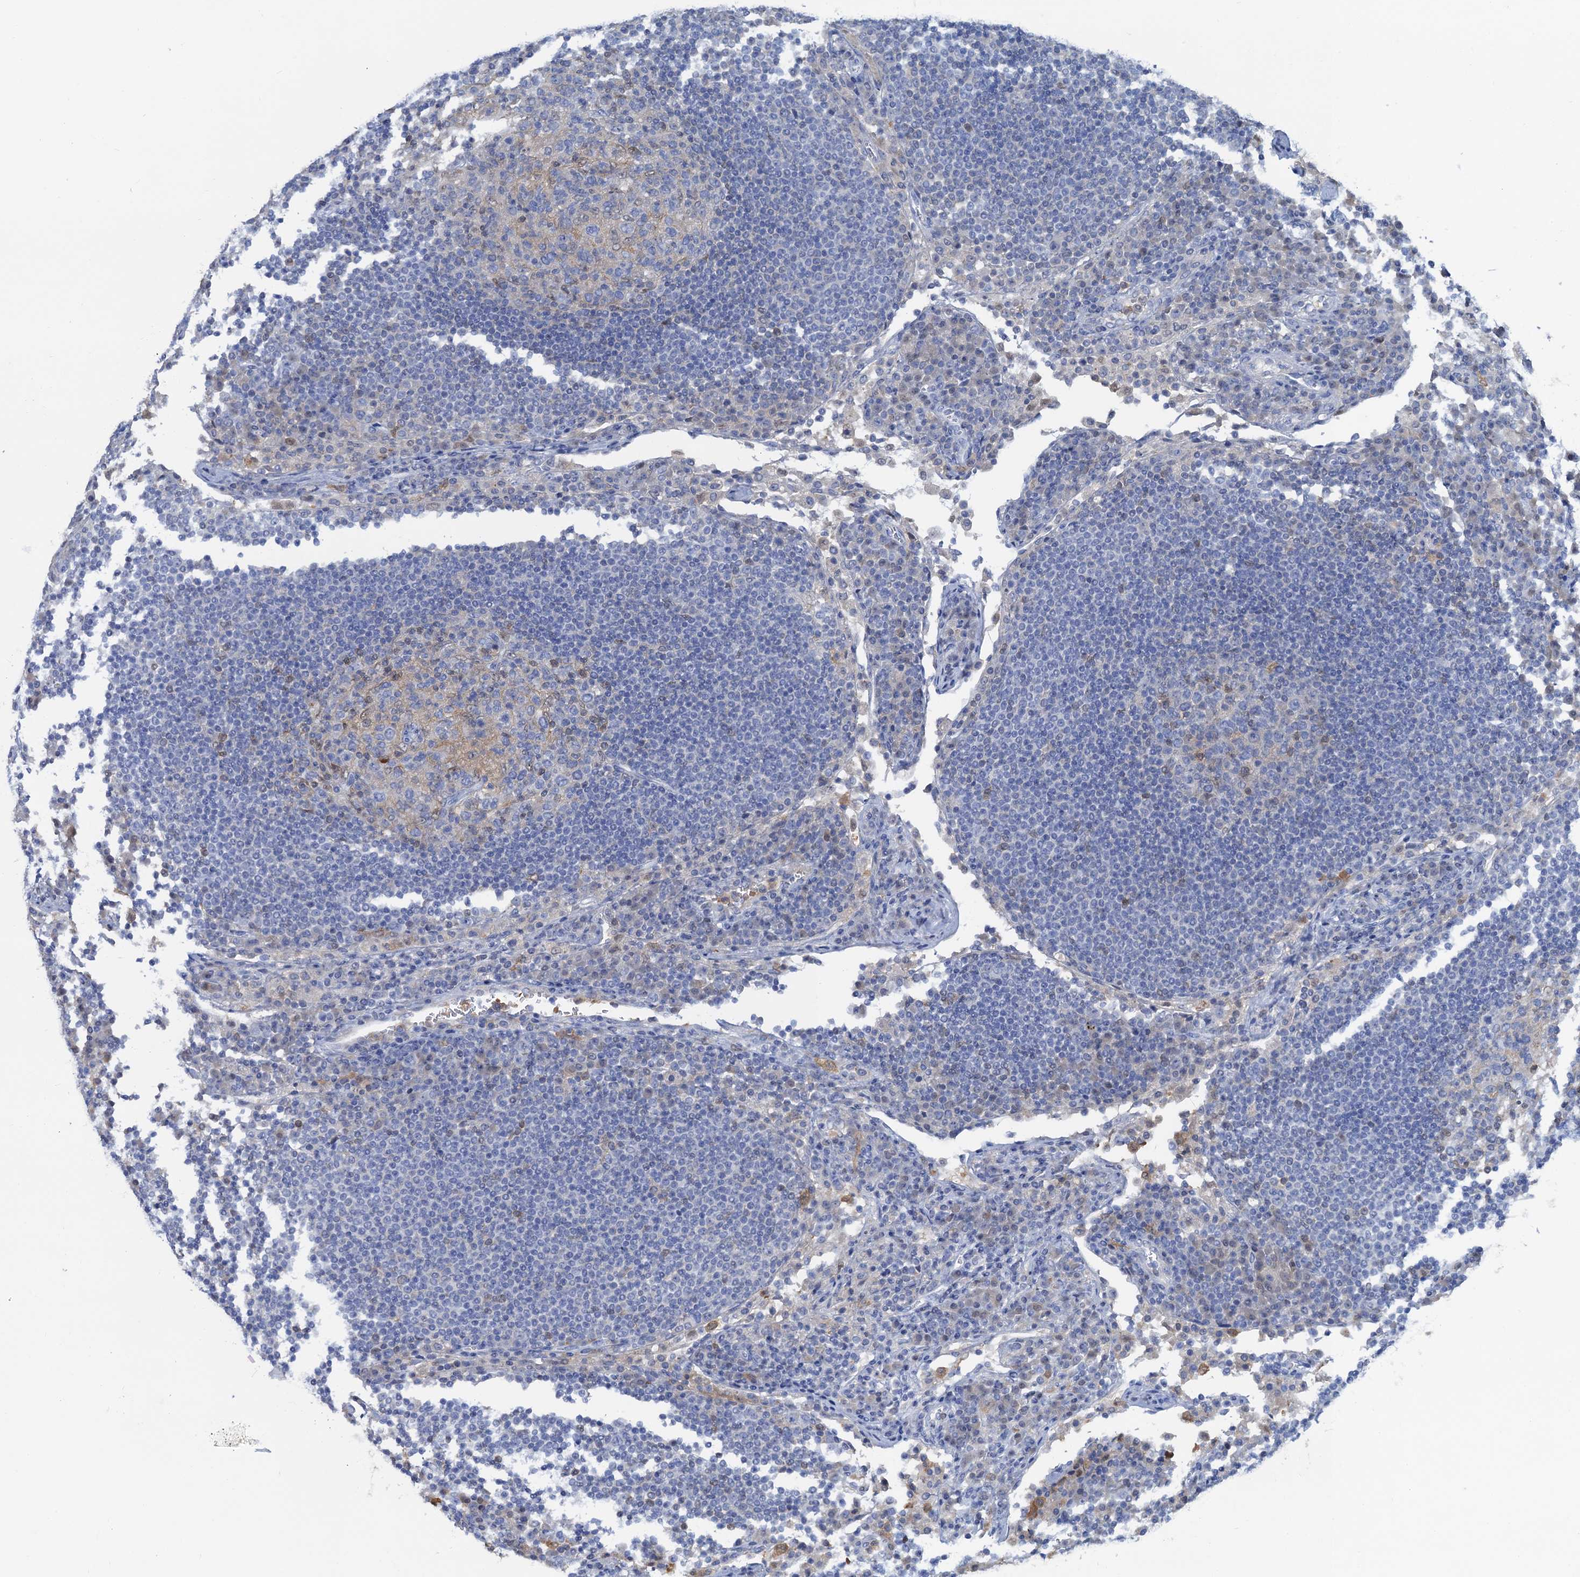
{"staining": {"intensity": "negative", "quantity": "none", "location": "none"}, "tissue": "lymph node", "cell_type": "Germinal center cells", "image_type": "normal", "snomed": [{"axis": "morphology", "description": "Normal tissue, NOS"}, {"axis": "topography", "description": "Lymph node"}], "caption": "Human lymph node stained for a protein using IHC displays no positivity in germinal center cells.", "gene": "FAH", "patient": {"sex": "female", "age": 53}}